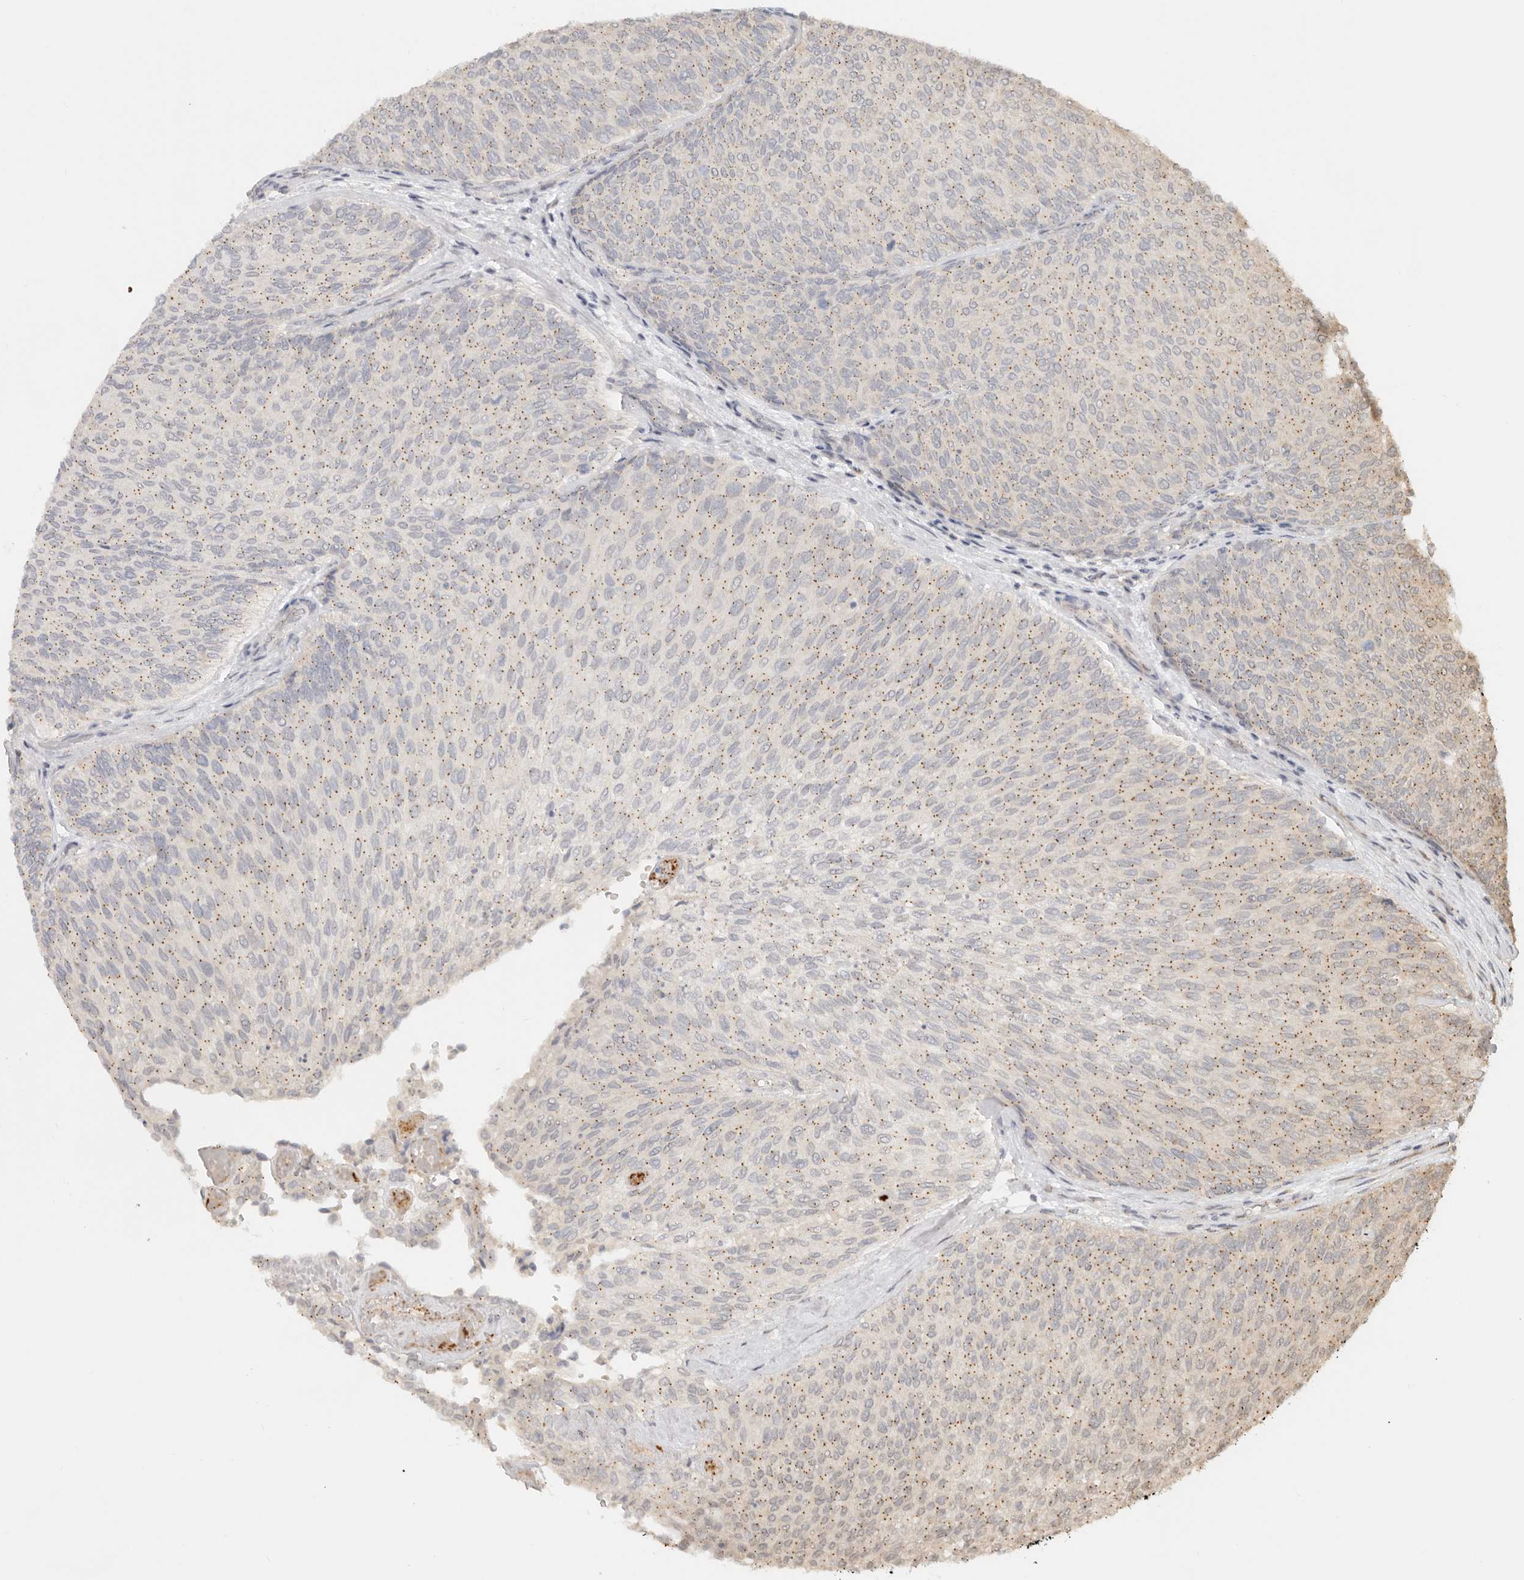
{"staining": {"intensity": "negative", "quantity": "none", "location": "none"}, "tissue": "urothelial cancer", "cell_type": "Tumor cells", "image_type": "cancer", "snomed": [{"axis": "morphology", "description": "Urothelial carcinoma, Low grade"}, {"axis": "topography", "description": "Urinary bladder"}], "caption": "Immunohistochemistry (IHC) of urothelial cancer demonstrates no staining in tumor cells. Brightfield microscopy of IHC stained with DAB (3,3'-diaminobenzidine) (brown) and hematoxylin (blue), captured at high magnification.", "gene": "LMO4", "patient": {"sex": "female", "age": 79}}